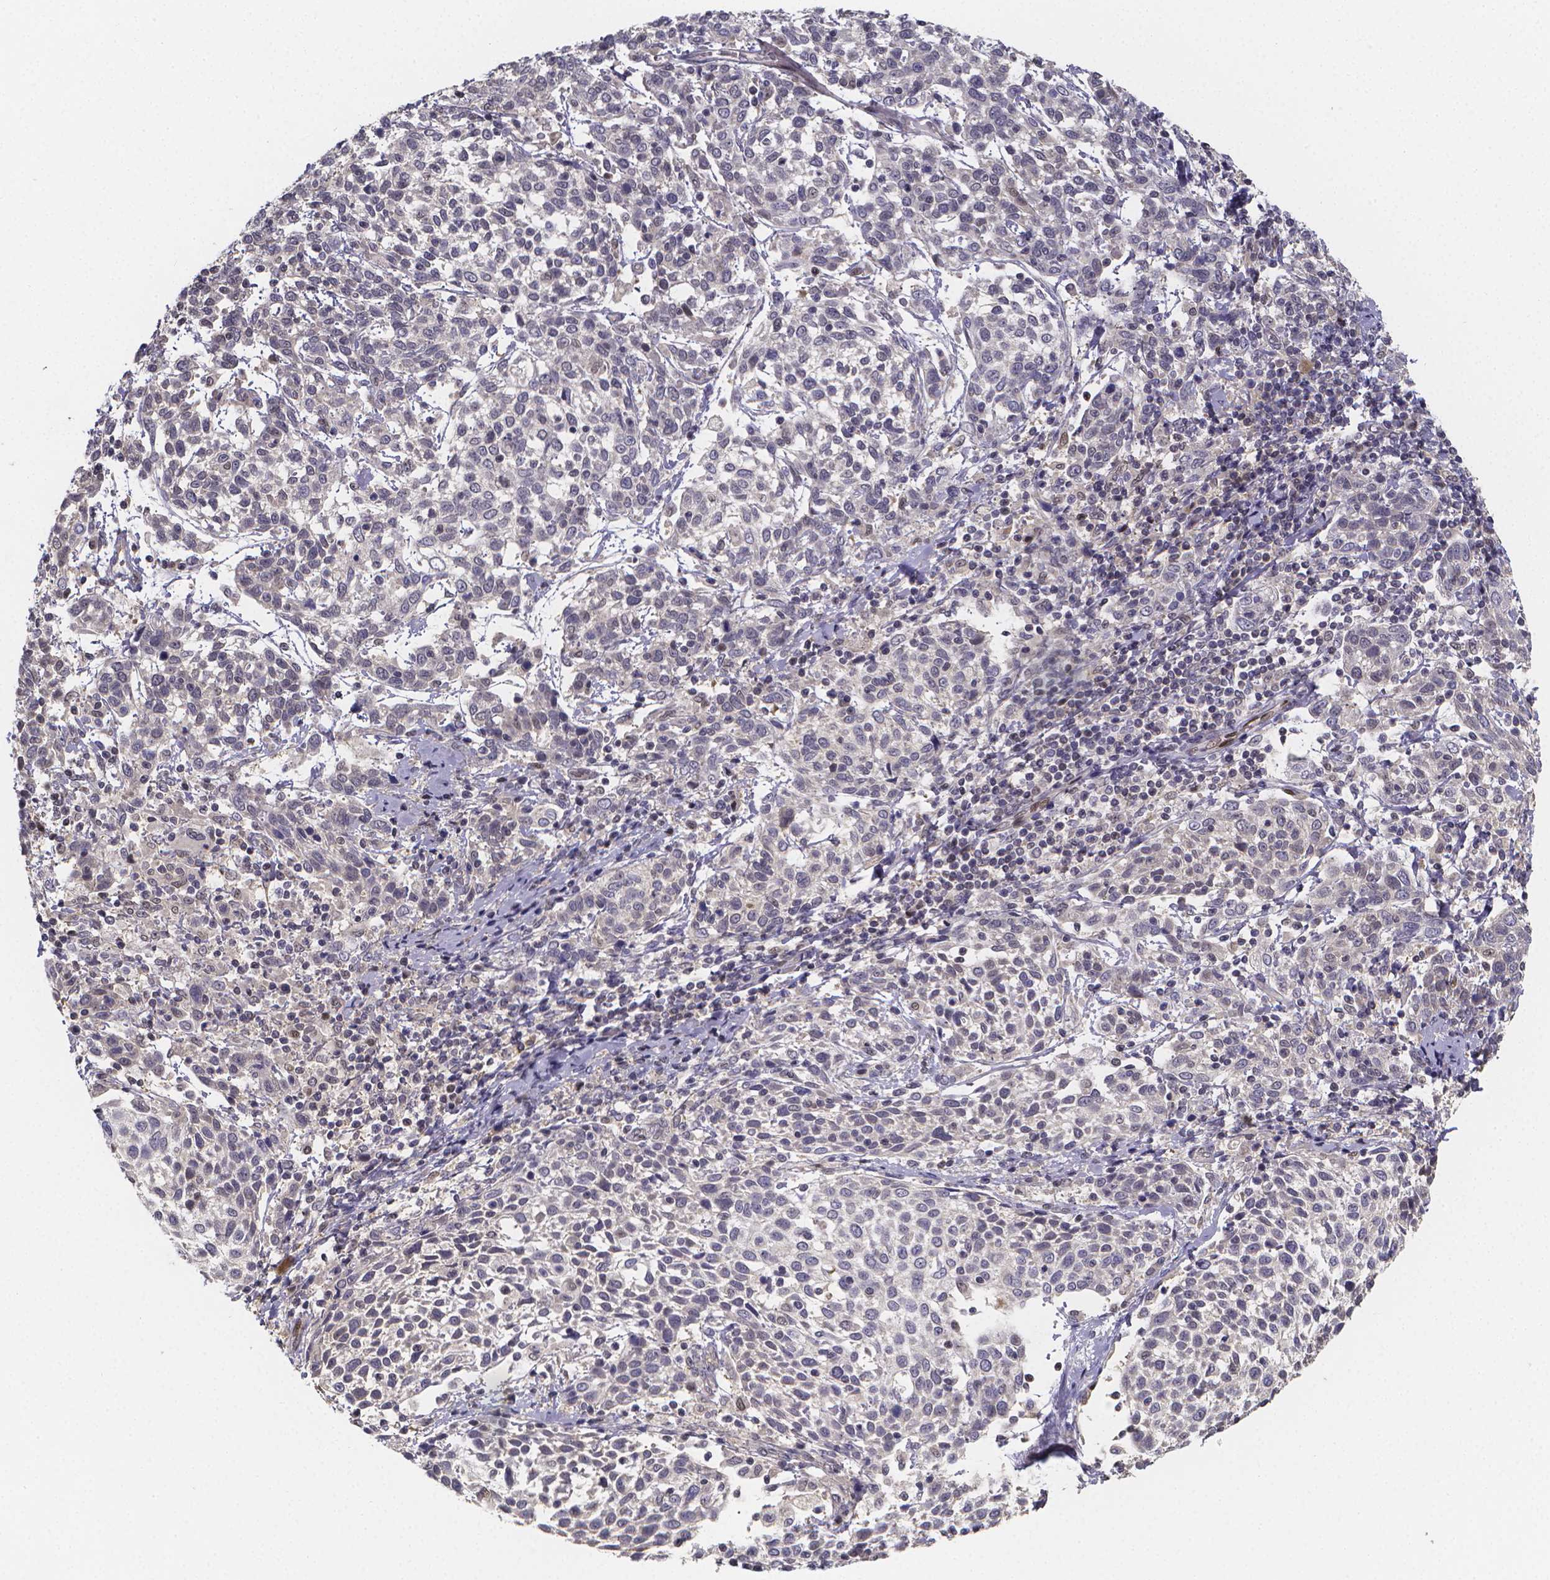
{"staining": {"intensity": "negative", "quantity": "none", "location": "none"}, "tissue": "cervical cancer", "cell_type": "Tumor cells", "image_type": "cancer", "snomed": [{"axis": "morphology", "description": "Squamous cell carcinoma, NOS"}, {"axis": "topography", "description": "Cervix"}], "caption": "This is an immunohistochemistry (IHC) photomicrograph of cervical cancer (squamous cell carcinoma). There is no expression in tumor cells.", "gene": "PAH", "patient": {"sex": "female", "age": 61}}